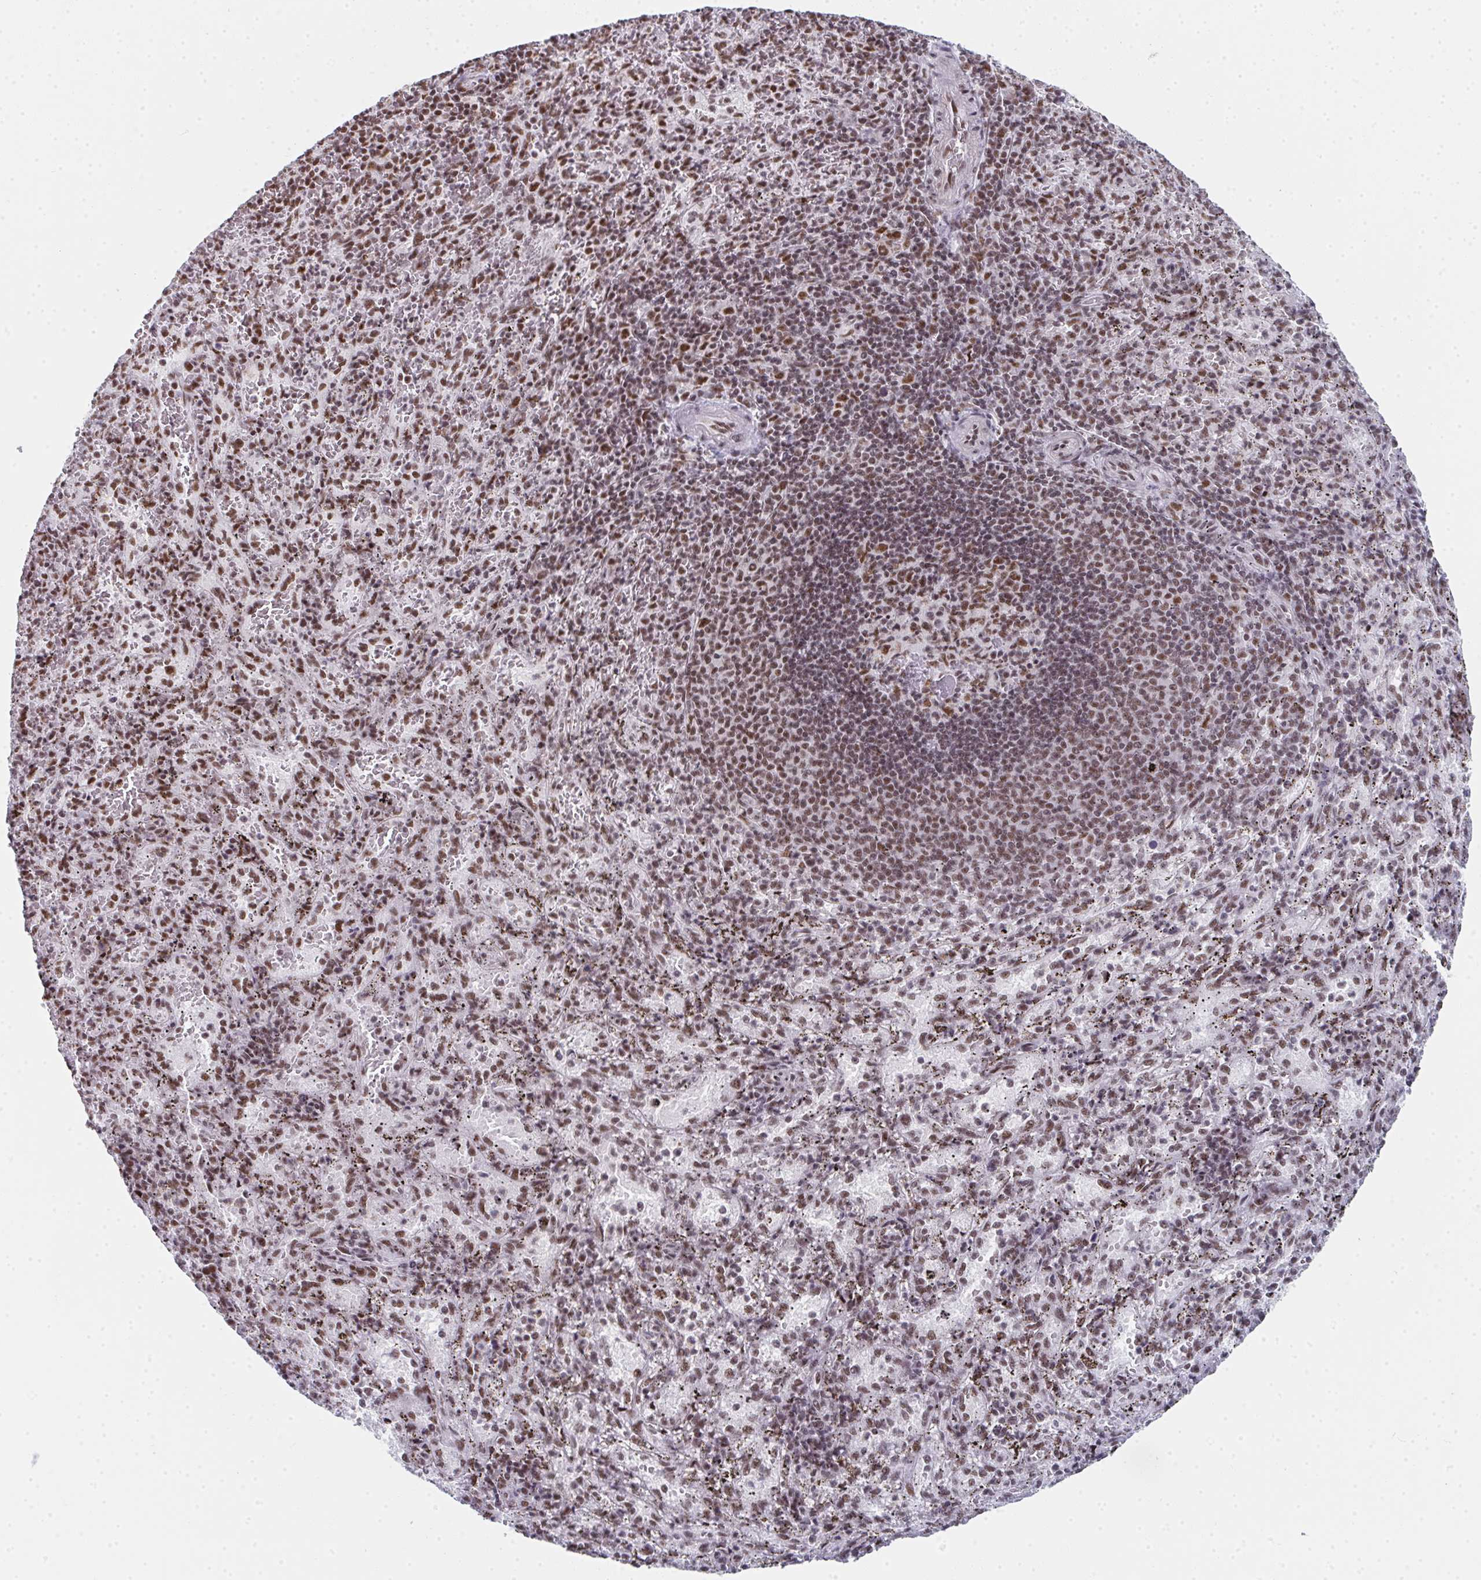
{"staining": {"intensity": "moderate", "quantity": ">75%", "location": "nuclear"}, "tissue": "spleen", "cell_type": "Cells in red pulp", "image_type": "normal", "snomed": [{"axis": "morphology", "description": "Normal tissue, NOS"}, {"axis": "topography", "description": "Spleen"}], "caption": "Immunohistochemistry photomicrograph of normal spleen: human spleen stained using IHC shows medium levels of moderate protein expression localized specifically in the nuclear of cells in red pulp, appearing as a nuclear brown color.", "gene": "SNRNP70", "patient": {"sex": "male", "age": 57}}